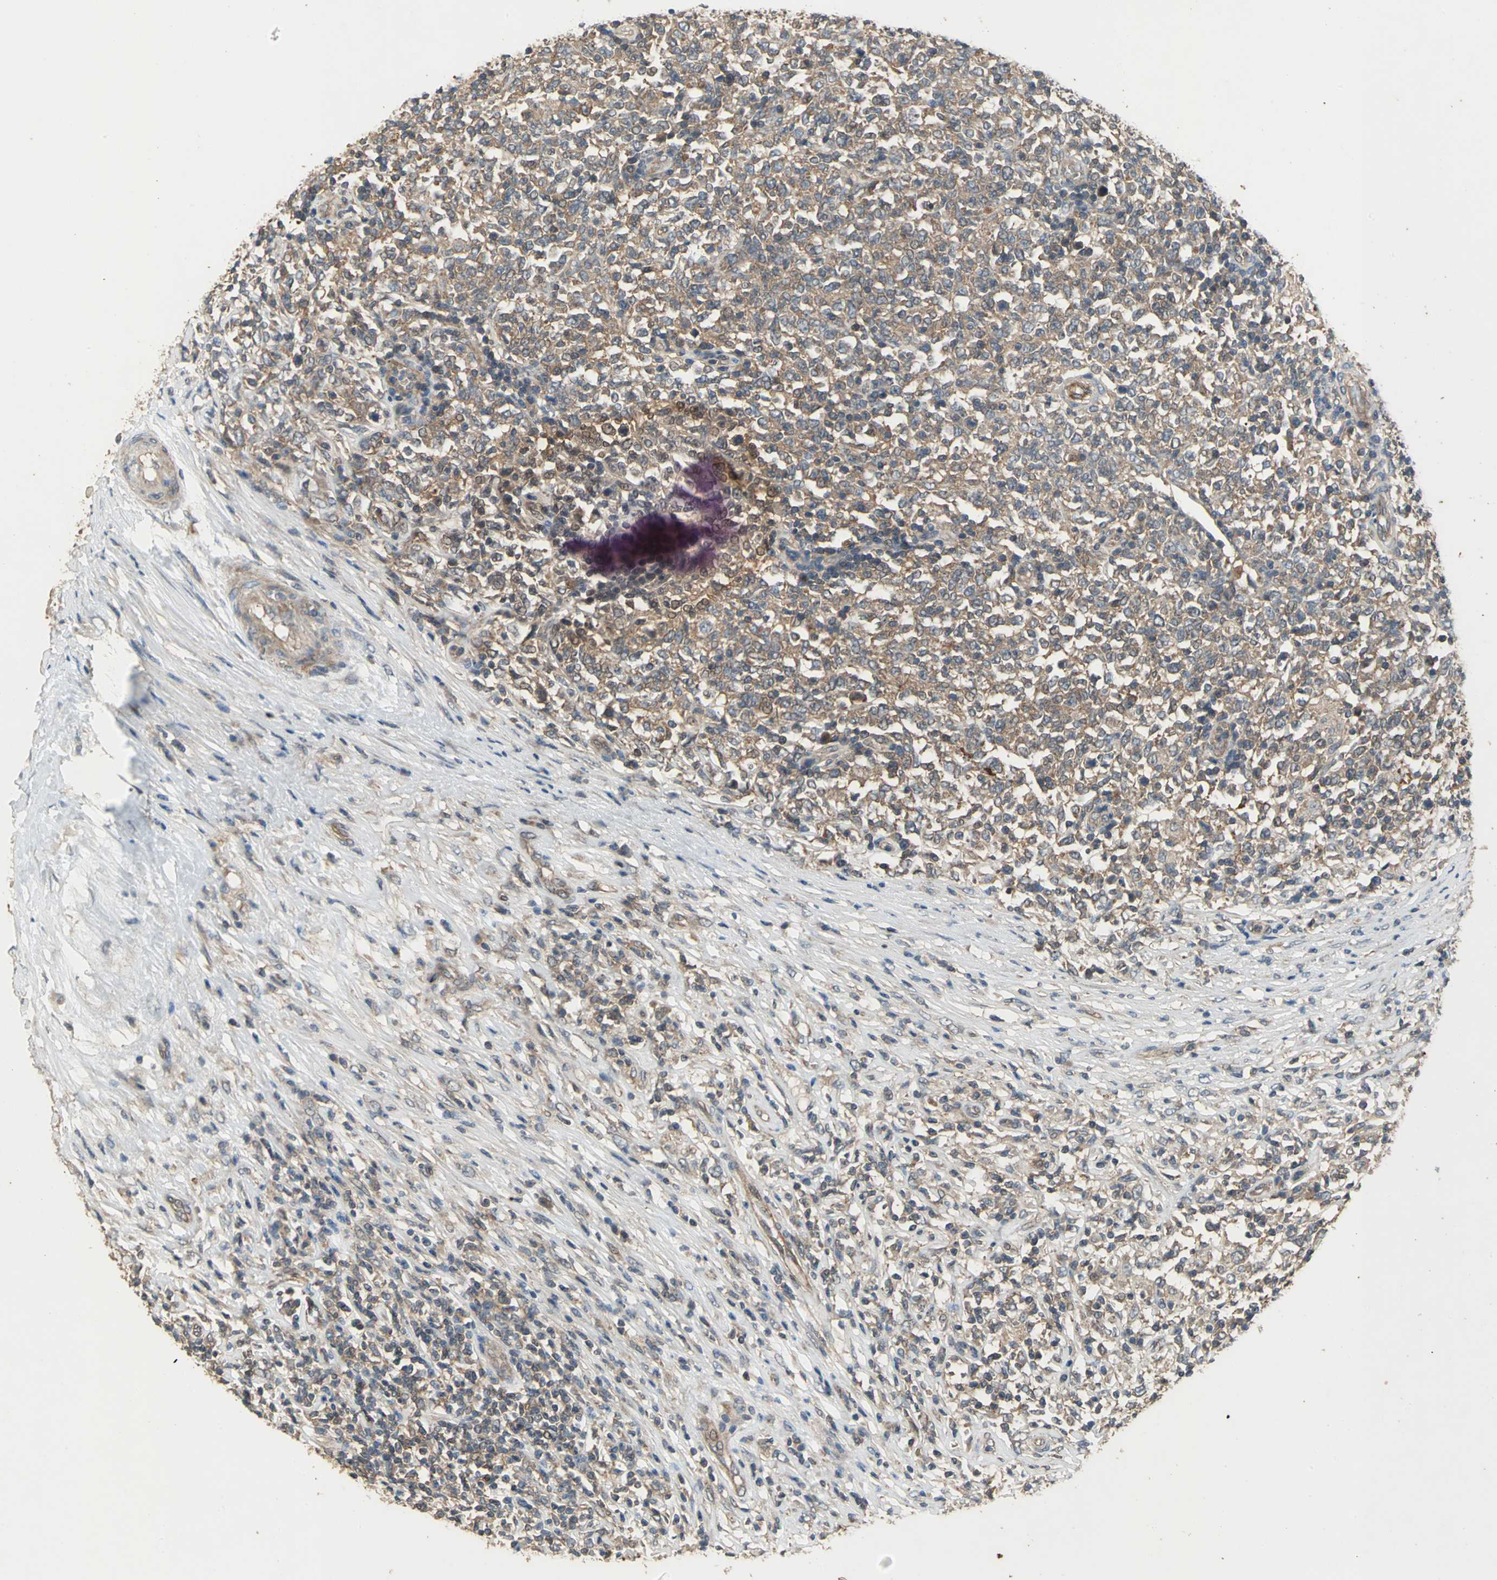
{"staining": {"intensity": "moderate", "quantity": ">75%", "location": "cytoplasmic/membranous"}, "tissue": "lymphoma", "cell_type": "Tumor cells", "image_type": "cancer", "snomed": [{"axis": "morphology", "description": "Malignant lymphoma, non-Hodgkin's type, High grade"}, {"axis": "topography", "description": "Lymph node"}], "caption": "DAB immunohistochemical staining of human lymphoma displays moderate cytoplasmic/membranous protein expression in approximately >75% of tumor cells.", "gene": "MET", "patient": {"sex": "female", "age": 84}}